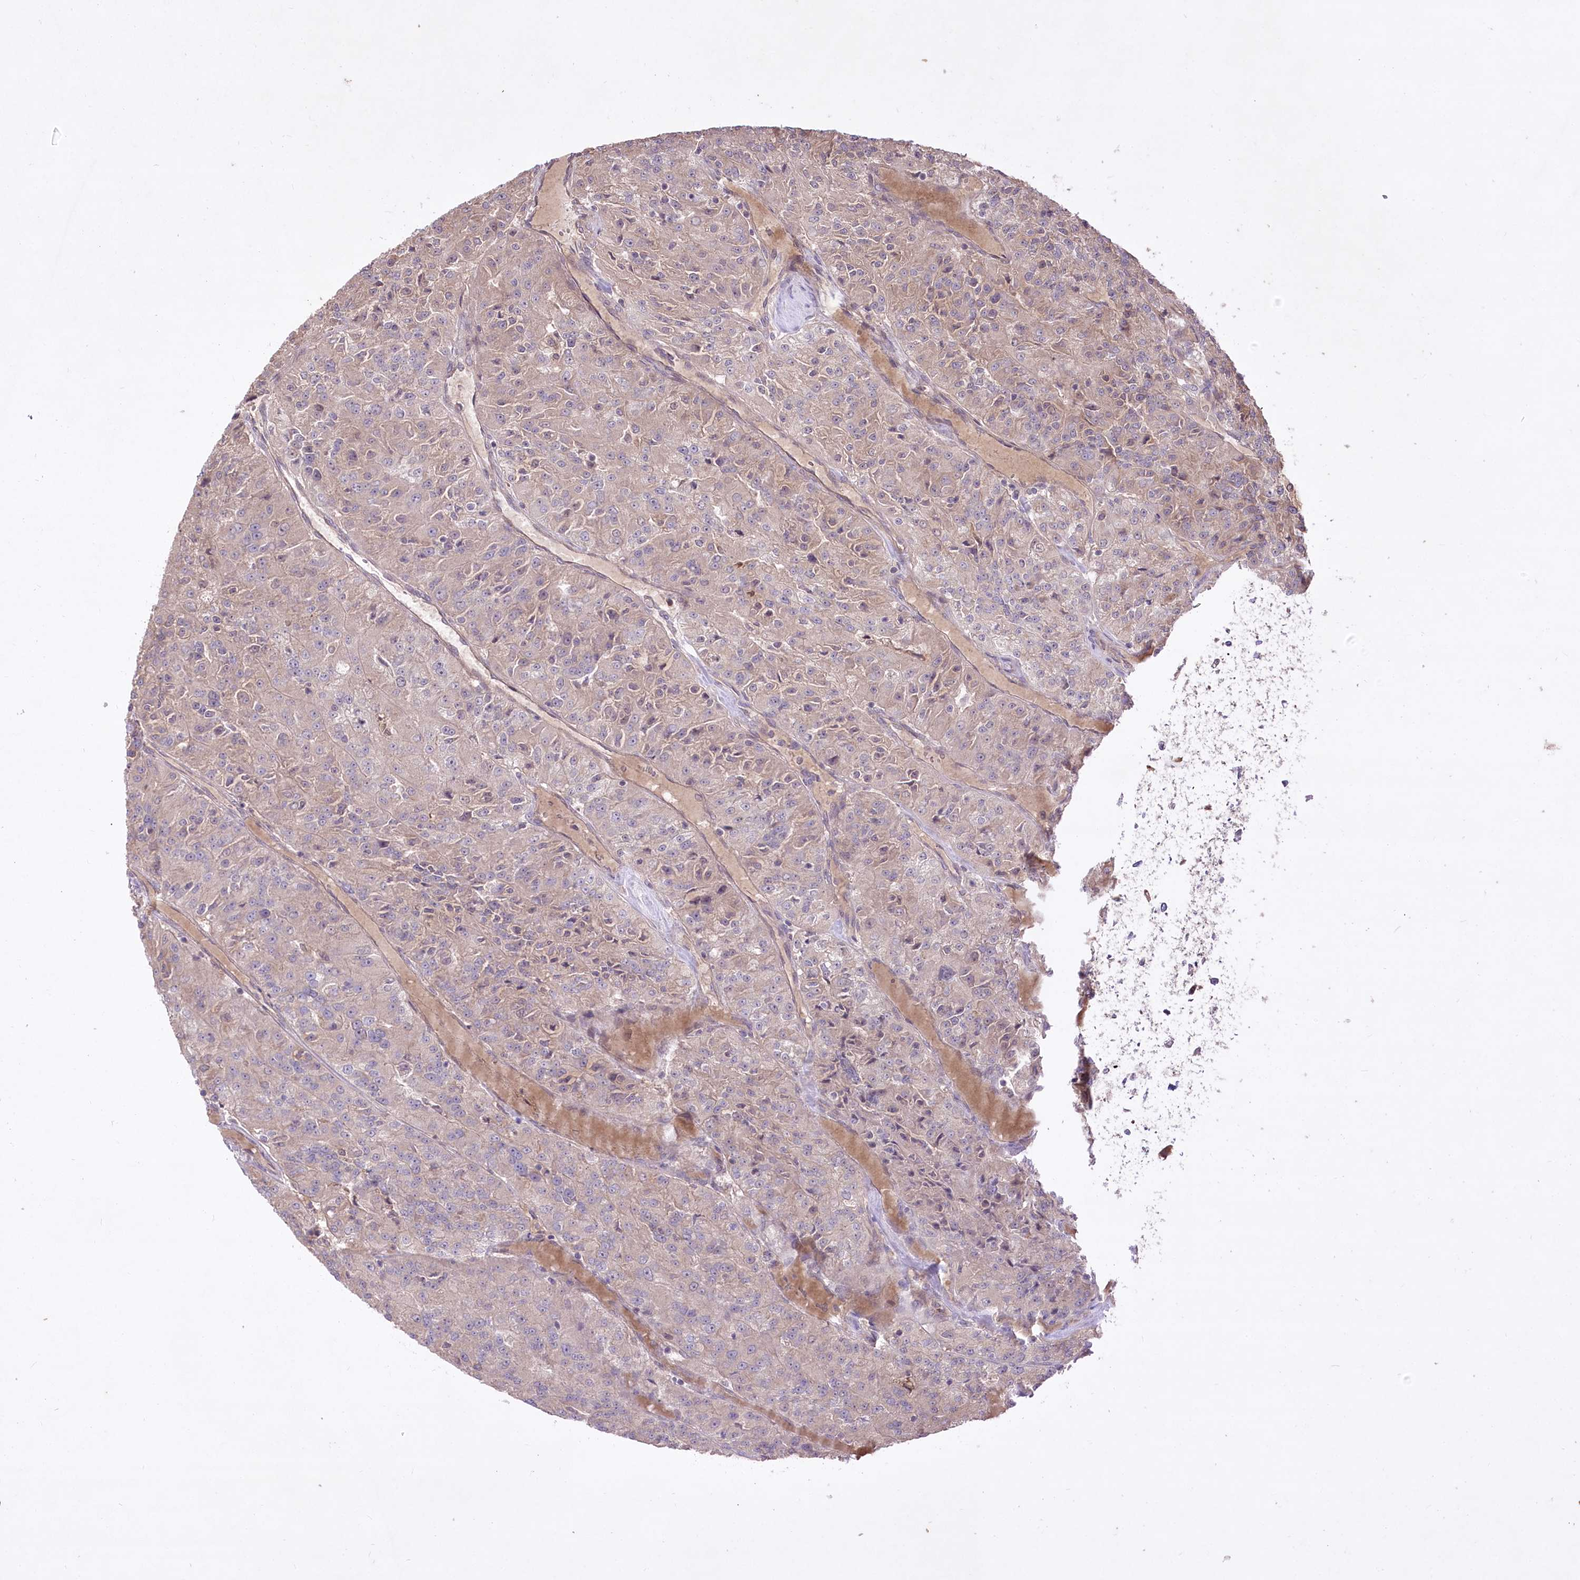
{"staining": {"intensity": "weak", "quantity": "25%-75%", "location": "cytoplasmic/membranous"}, "tissue": "renal cancer", "cell_type": "Tumor cells", "image_type": "cancer", "snomed": [{"axis": "morphology", "description": "Adenocarcinoma, NOS"}, {"axis": "topography", "description": "Kidney"}], "caption": "IHC image of human renal cancer stained for a protein (brown), which demonstrates low levels of weak cytoplasmic/membranous staining in approximately 25%-75% of tumor cells.", "gene": "HELT", "patient": {"sex": "female", "age": 63}}